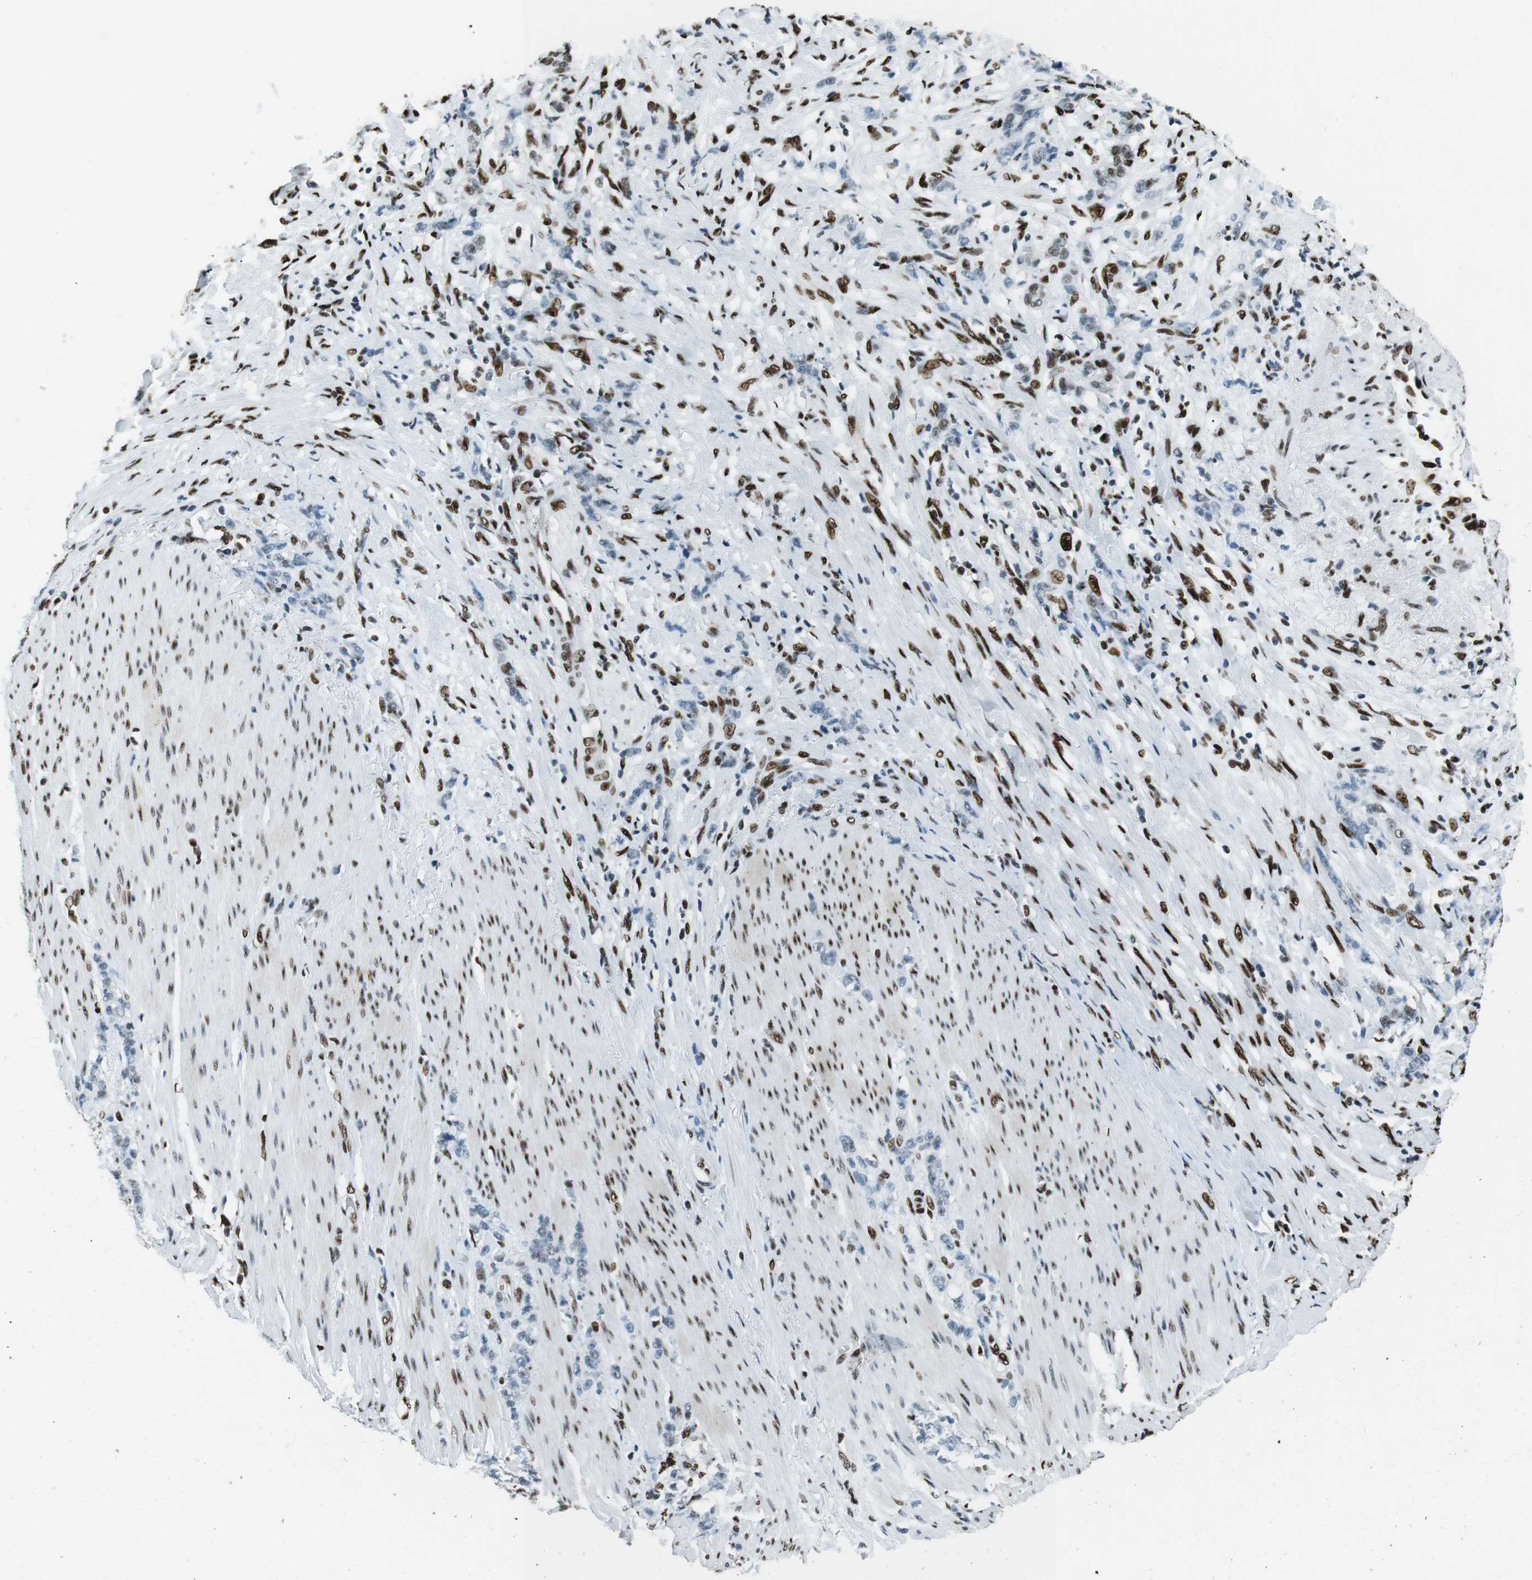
{"staining": {"intensity": "moderate", "quantity": "<25%", "location": "nuclear"}, "tissue": "stomach cancer", "cell_type": "Tumor cells", "image_type": "cancer", "snomed": [{"axis": "morphology", "description": "Adenocarcinoma, NOS"}, {"axis": "topography", "description": "Stomach, lower"}], "caption": "Brown immunohistochemical staining in adenocarcinoma (stomach) exhibits moderate nuclear staining in approximately <25% of tumor cells. The staining was performed using DAB (3,3'-diaminobenzidine), with brown indicating positive protein expression. Nuclei are stained blue with hematoxylin.", "gene": "PML", "patient": {"sex": "male", "age": 88}}